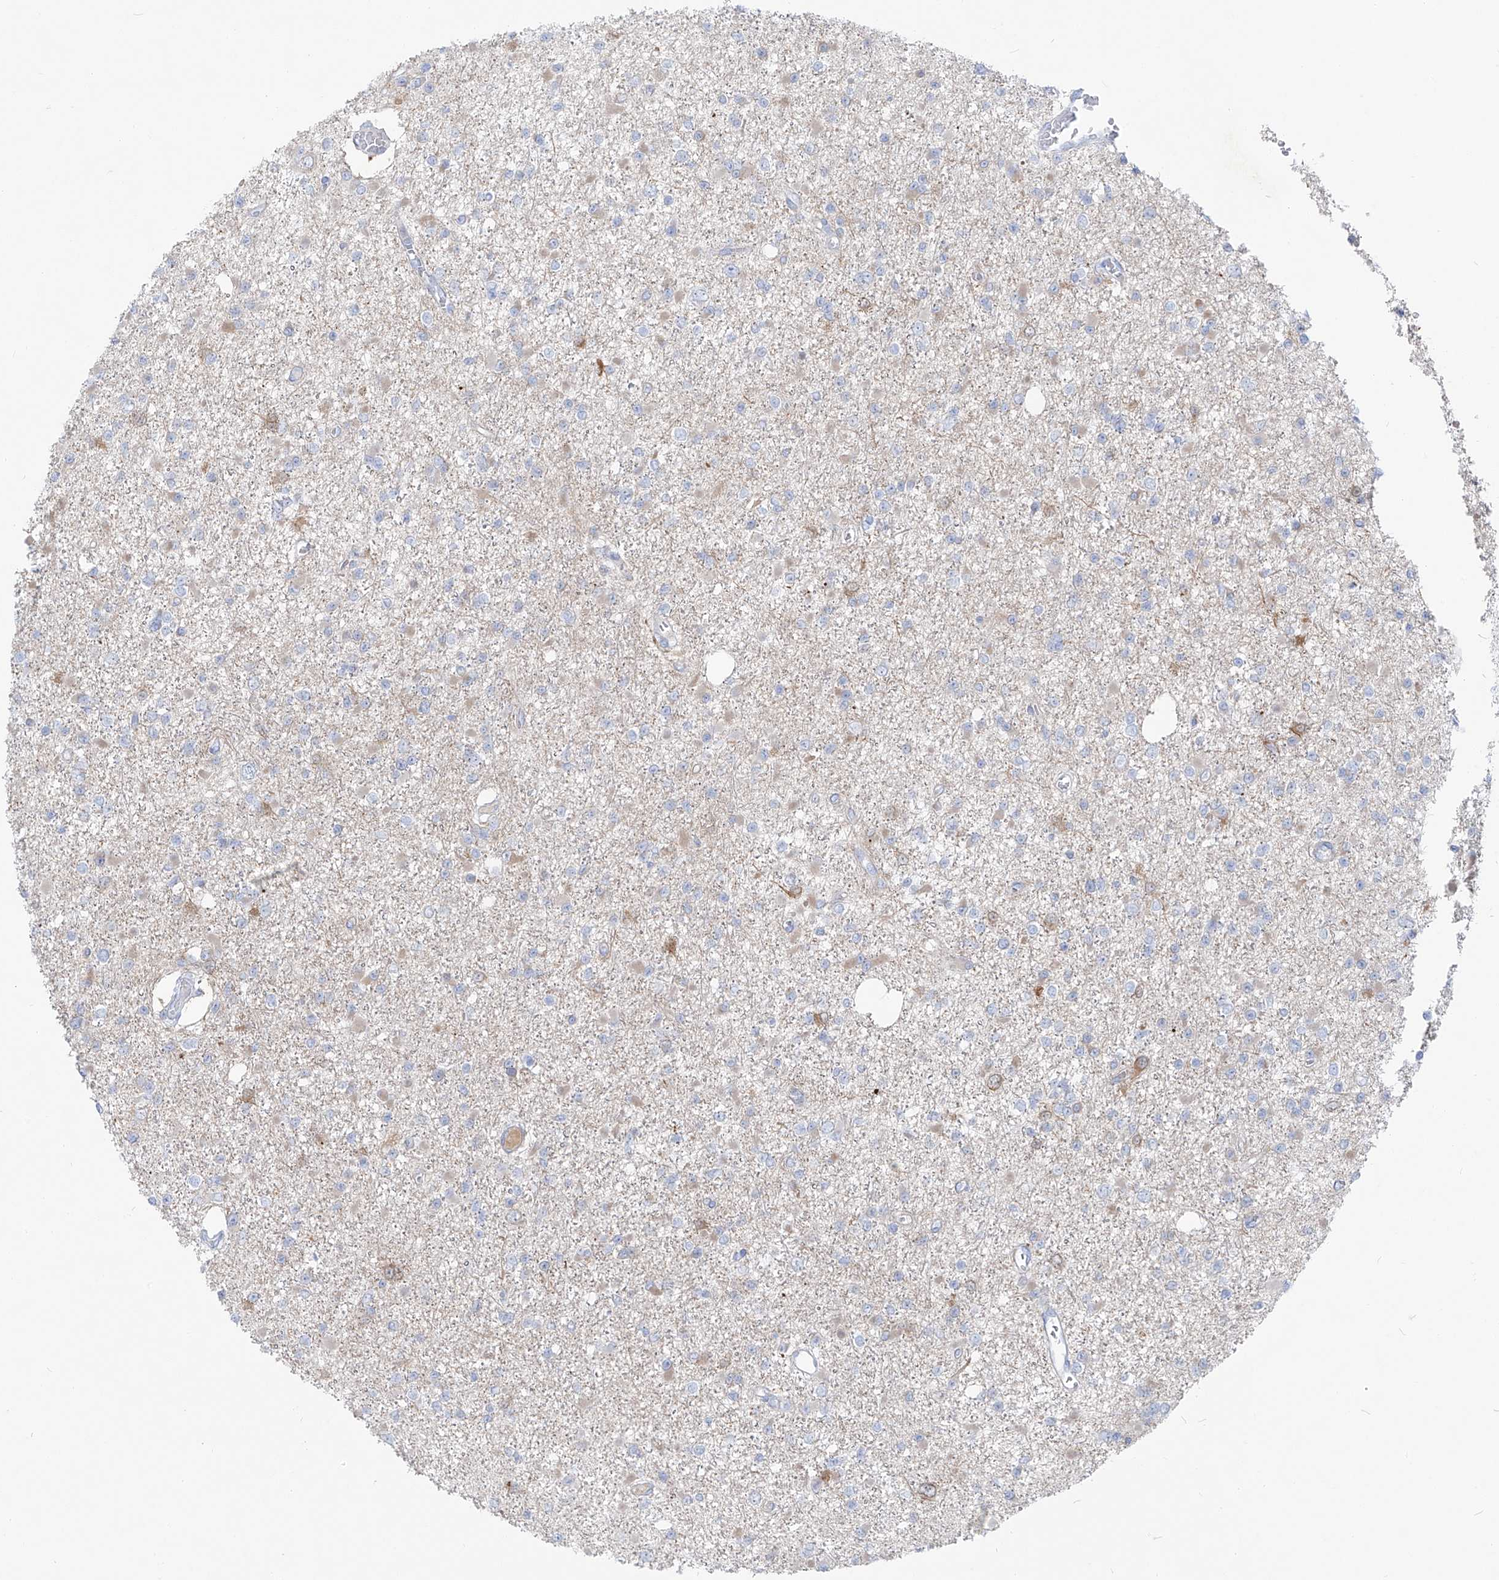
{"staining": {"intensity": "negative", "quantity": "none", "location": "none"}, "tissue": "glioma", "cell_type": "Tumor cells", "image_type": "cancer", "snomed": [{"axis": "morphology", "description": "Glioma, malignant, Low grade"}, {"axis": "topography", "description": "Brain"}], "caption": "IHC of human malignant low-grade glioma exhibits no staining in tumor cells. Brightfield microscopy of IHC stained with DAB (brown) and hematoxylin (blue), captured at high magnification.", "gene": "UFL1", "patient": {"sex": "female", "age": 22}}